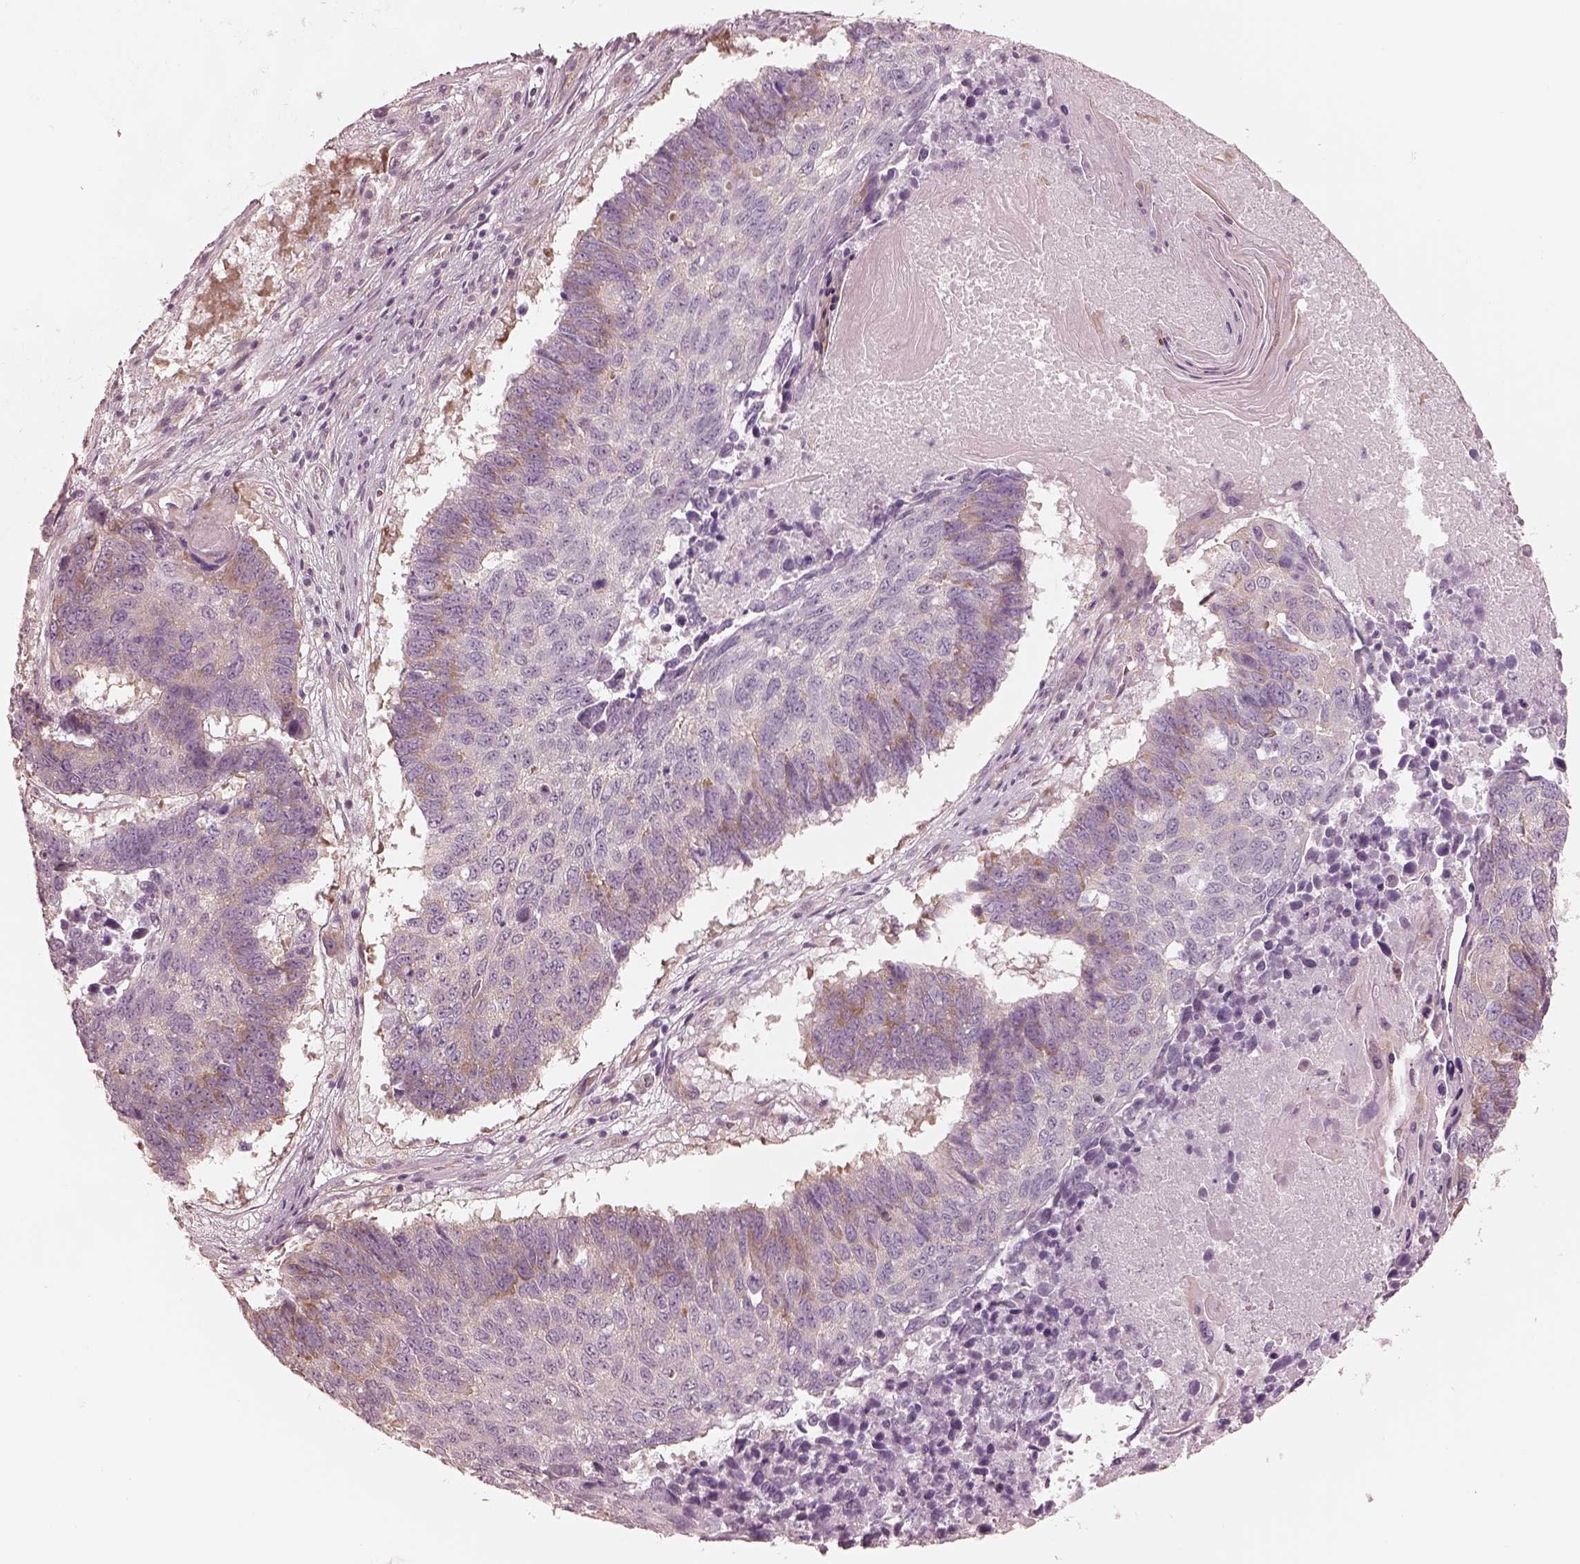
{"staining": {"intensity": "weak", "quantity": "<25%", "location": "cytoplasmic/membranous"}, "tissue": "lung cancer", "cell_type": "Tumor cells", "image_type": "cancer", "snomed": [{"axis": "morphology", "description": "Squamous cell carcinoma, NOS"}, {"axis": "topography", "description": "Lung"}], "caption": "Histopathology image shows no protein expression in tumor cells of squamous cell carcinoma (lung) tissue.", "gene": "RAB3C", "patient": {"sex": "male", "age": 73}}